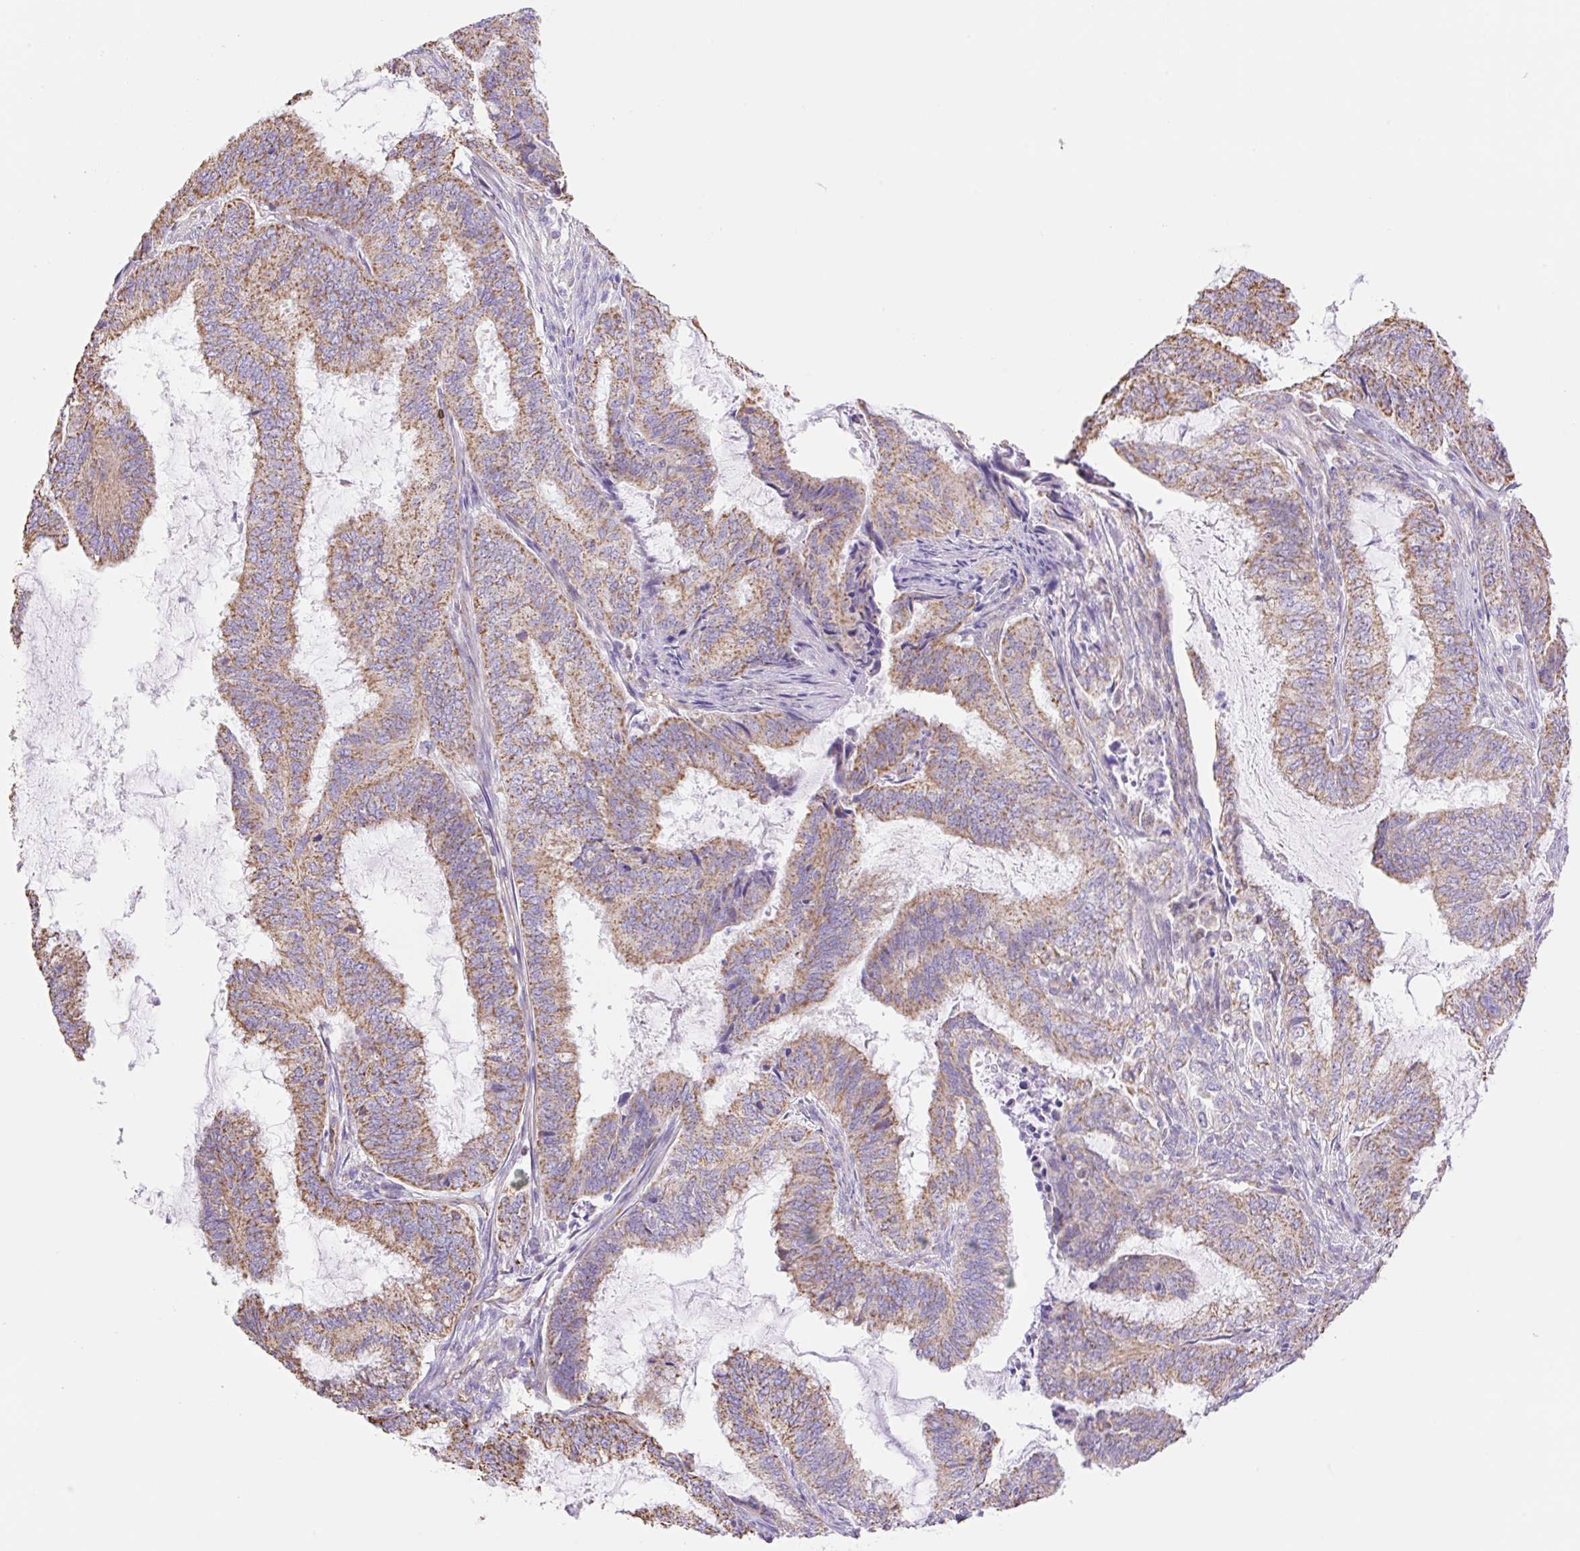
{"staining": {"intensity": "moderate", "quantity": ">75%", "location": "cytoplasmic/membranous"}, "tissue": "endometrial cancer", "cell_type": "Tumor cells", "image_type": "cancer", "snomed": [{"axis": "morphology", "description": "Adenocarcinoma, NOS"}, {"axis": "topography", "description": "Endometrium"}], "caption": "An image of adenocarcinoma (endometrial) stained for a protein demonstrates moderate cytoplasmic/membranous brown staining in tumor cells.", "gene": "ESAM", "patient": {"sex": "female", "age": 51}}